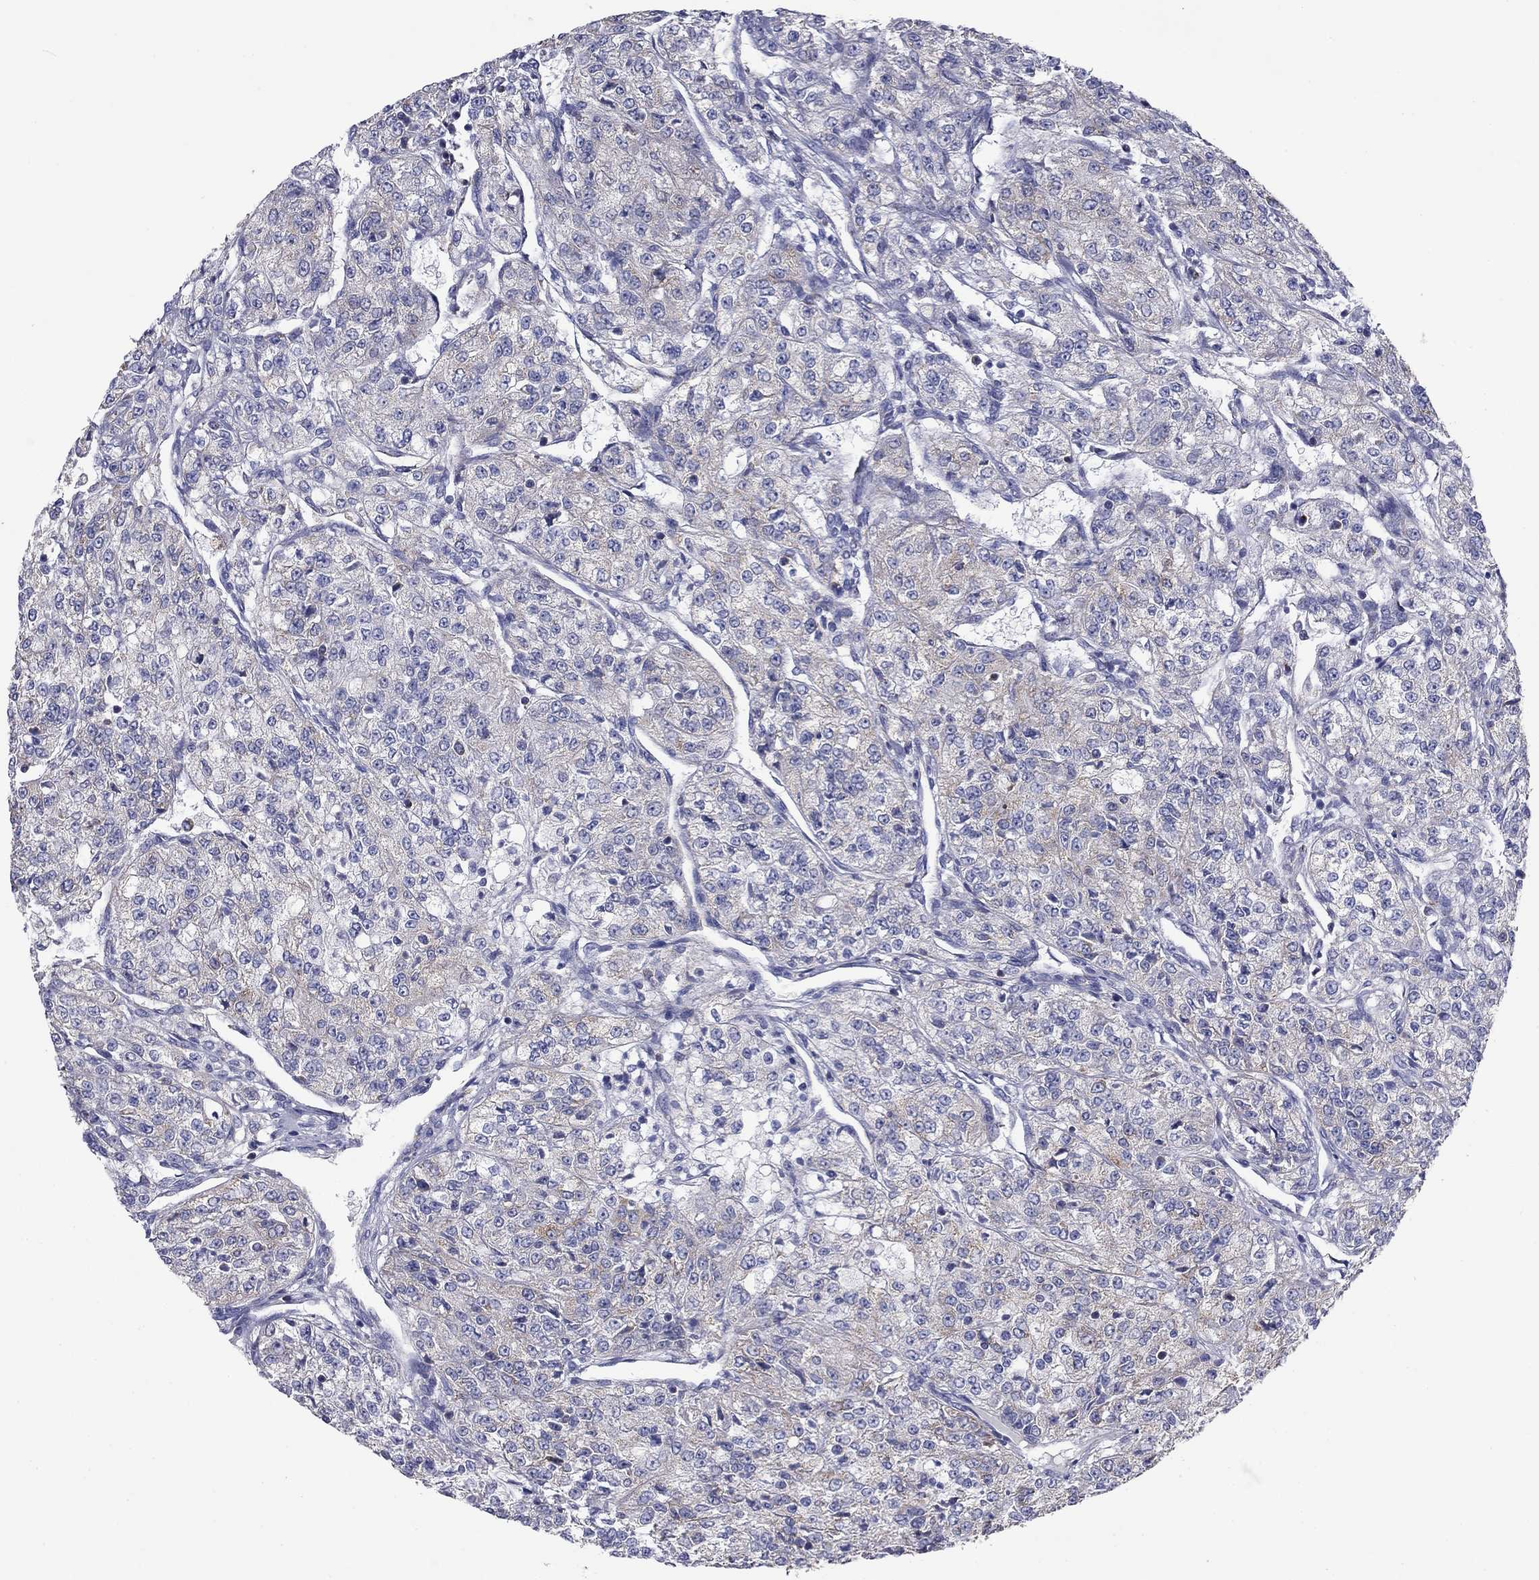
{"staining": {"intensity": "weak", "quantity": "<25%", "location": "cytoplasmic/membranous"}, "tissue": "renal cancer", "cell_type": "Tumor cells", "image_type": "cancer", "snomed": [{"axis": "morphology", "description": "Adenocarcinoma, NOS"}, {"axis": "topography", "description": "Kidney"}], "caption": "Immunohistochemical staining of renal cancer displays no significant staining in tumor cells.", "gene": "NDUFA4L2", "patient": {"sex": "female", "age": 63}}